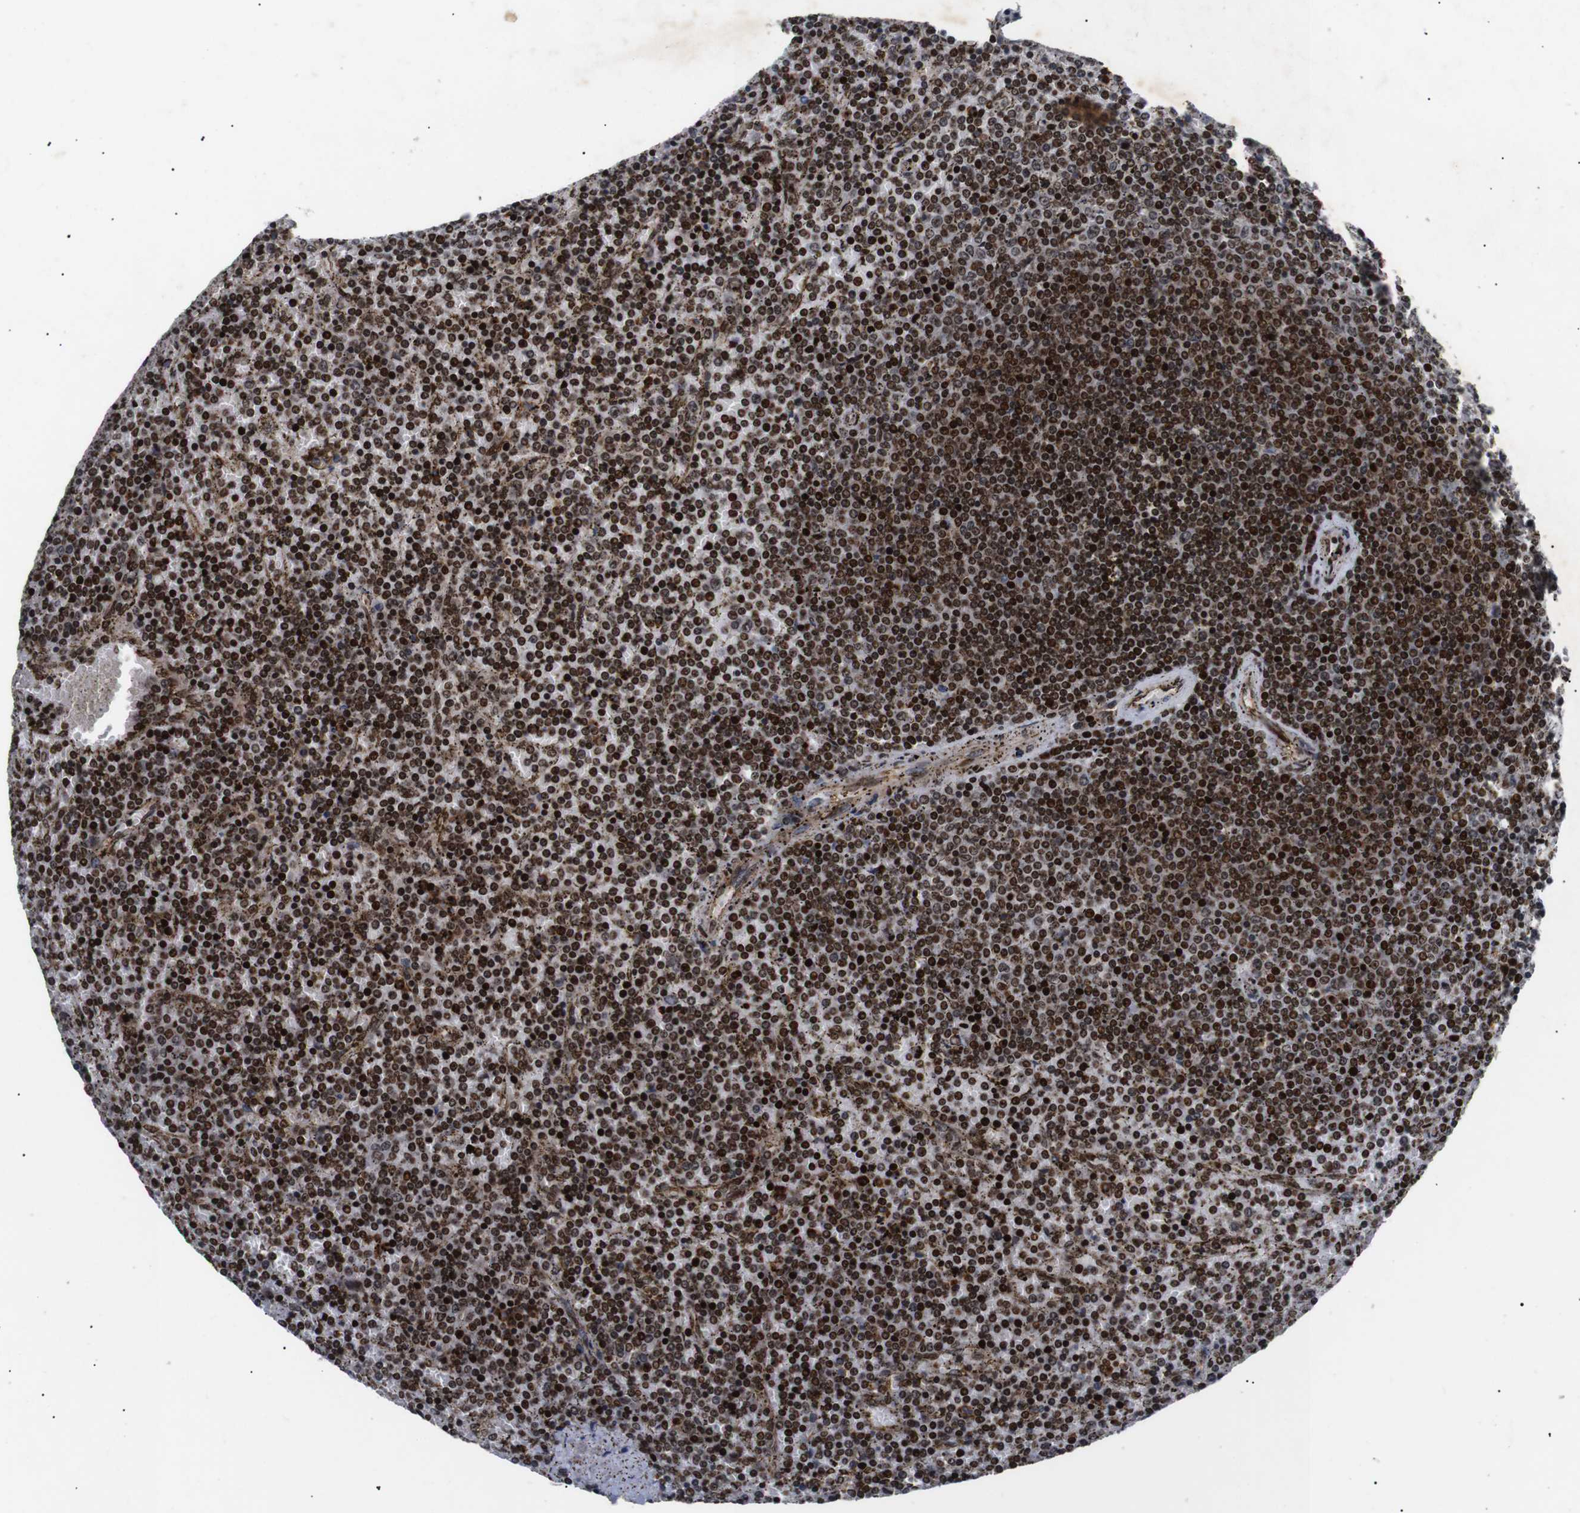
{"staining": {"intensity": "strong", "quantity": ">75%", "location": "nuclear"}, "tissue": "lymphoma", "cell_type": "Tumor cells", "image_type": "cancer", "snomed": [{"axis": "morphology", "description": "Malignant lymphoma, non-Hodgkin's type, Low grade"}, {"axis": "topography", "description": "Spleen"}], "caption": "Immunohistochemistry image of human lymphoma stained for a protein (brown), which exhibits high levels of strong nuclear positivity in approximately >75% of tumor cells.", "gene": "KIF23", "patient": {"sex": "female", "age": 77}}